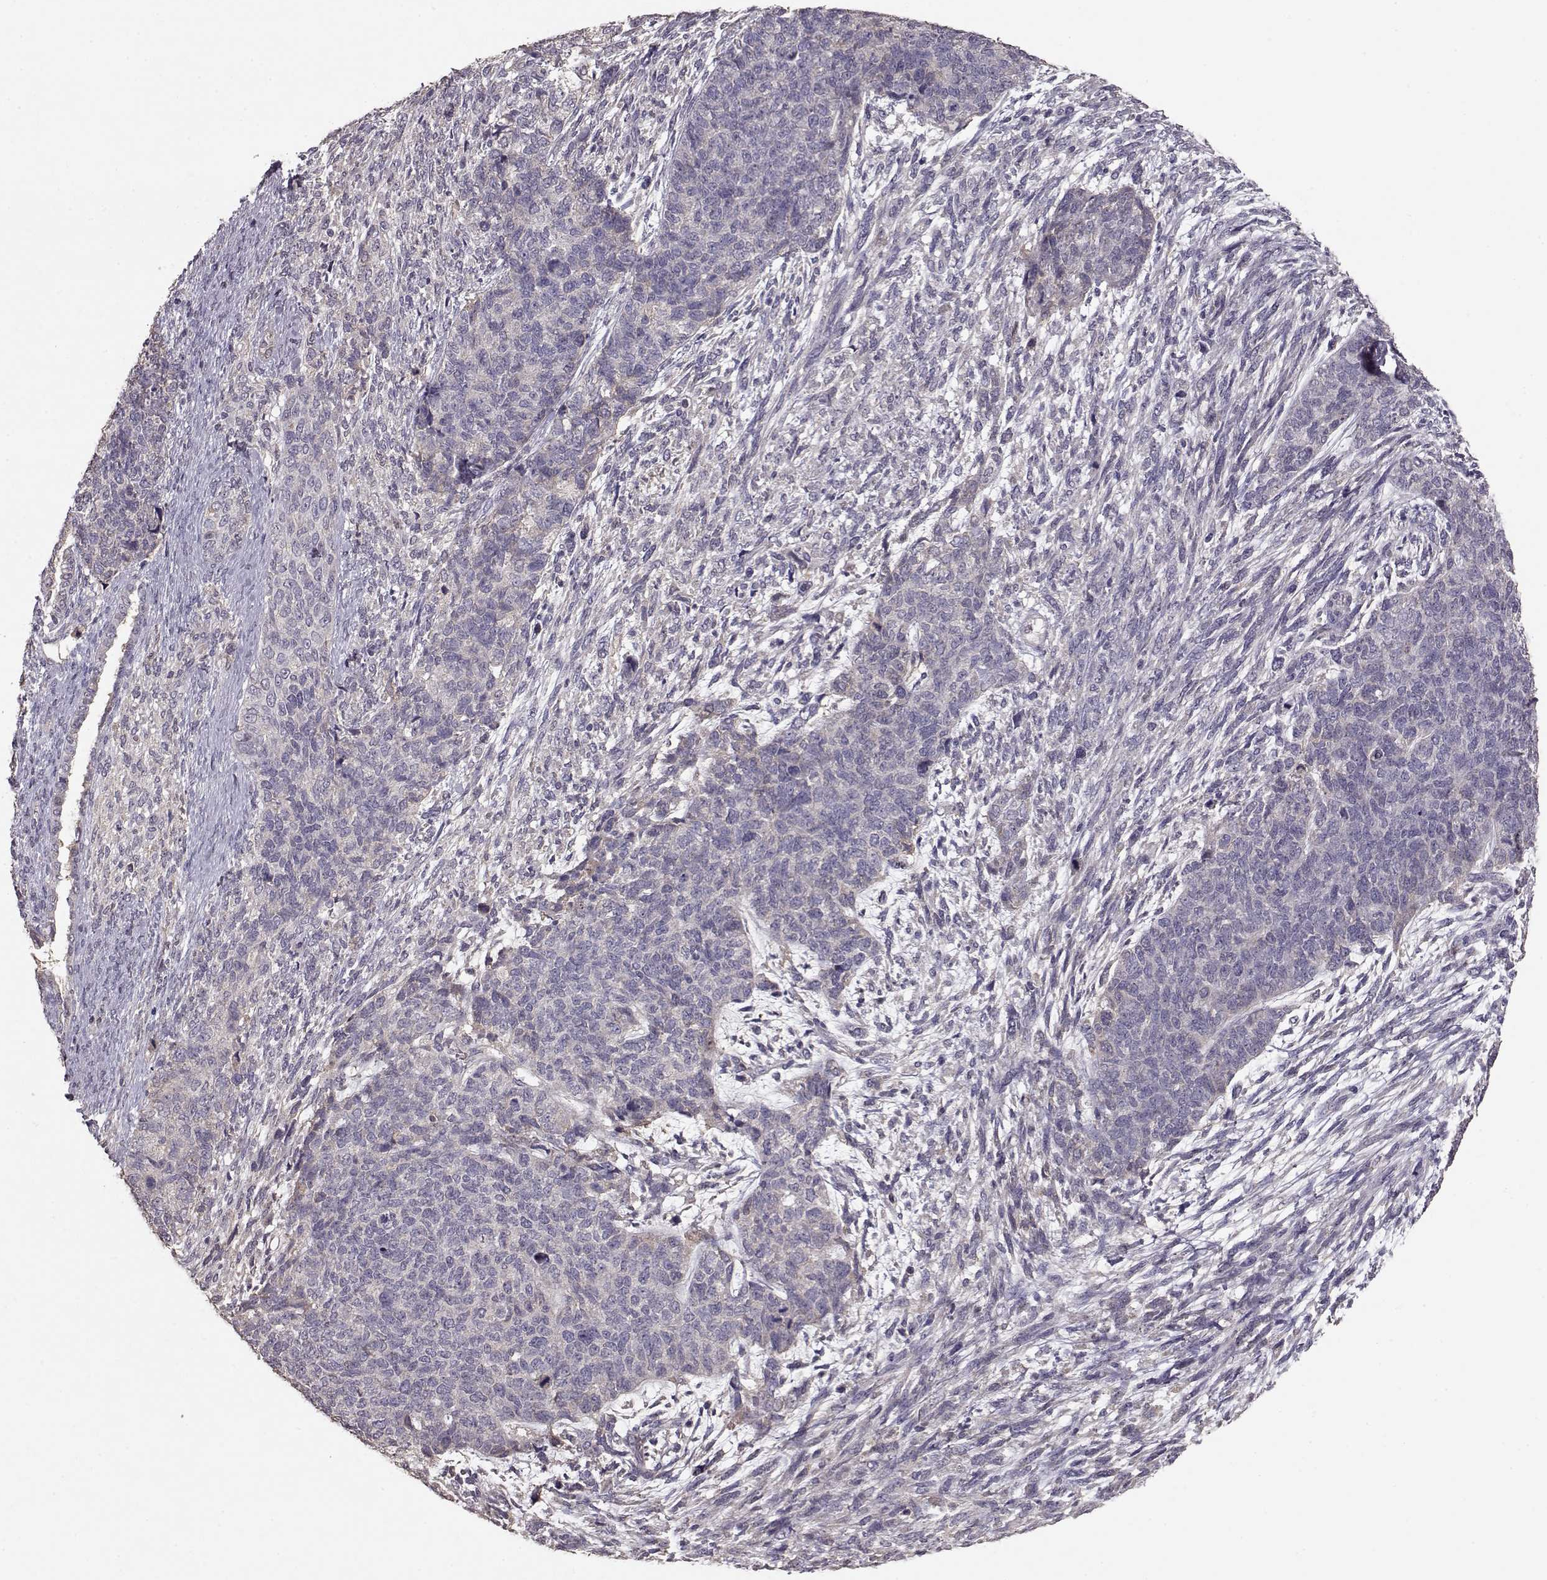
{"staining": {"intensity": "negative", "quantity": "none", "location": "none"}, "tissue": "cervical cancer", "cell_type": "Tumor cells", "image_type": "cancer", "snomed": [{"axis": "morphology", "description": "Squamous cell carcinoma, NOS"}, {"axis": "topography", "description": "Cervix"}], "caption": "Micrograph shows no protein positivity in tumor cells of cervical squamous cell carcinoma tissue.", "gene": "PMCH", "patient": {"sex": "female", "age": 63}}